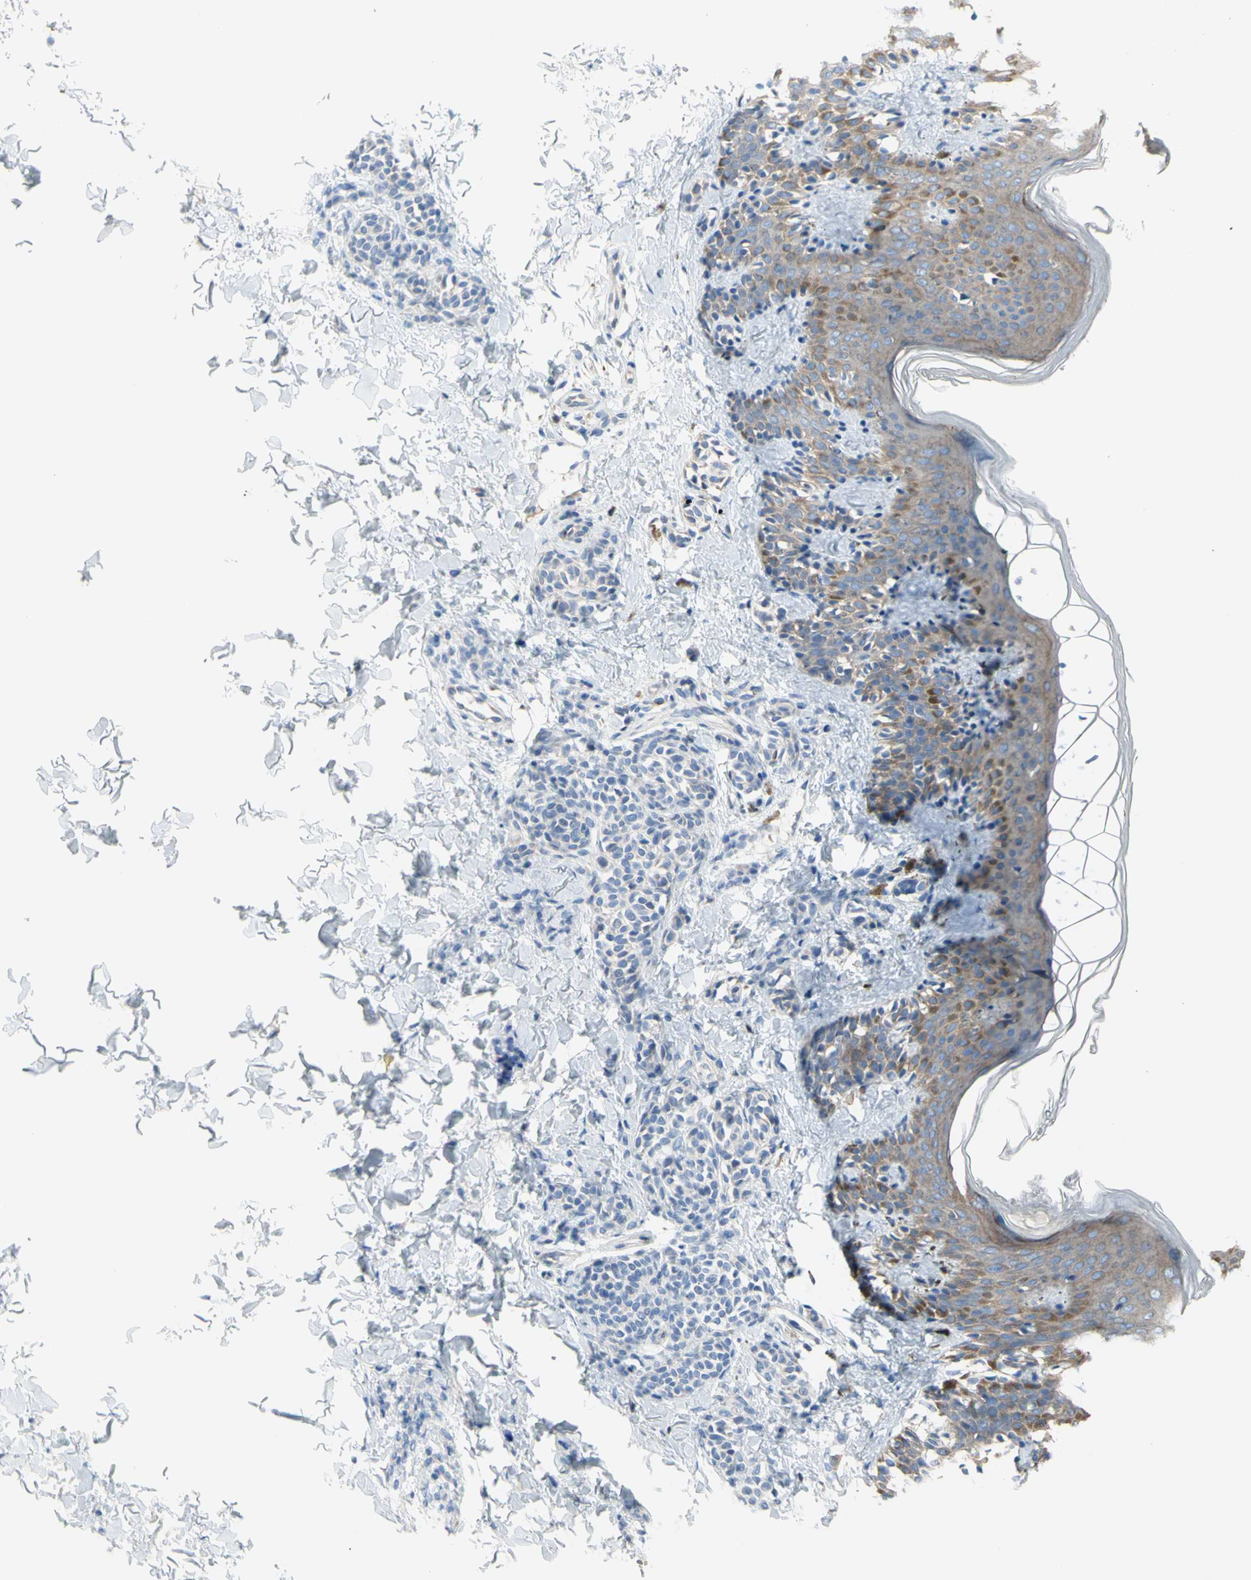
{"staining": {"intensity": "negative", "quantity": "none", "location": "none"}, "tissue": "skin", "cell_type": "Fibroblasts", "image_type": "normal", "snomed": [{"axis": "morphology", "description": "Normal tissue, NOS"}, {"axis": "topography", "description": "Skin"}], "caption": "DAB immunohistochemical staining of normal skin displays no significant positivity in fibroblasts.", "gene": "MUC1", "patient": {"sex": "male", "age": 16}}